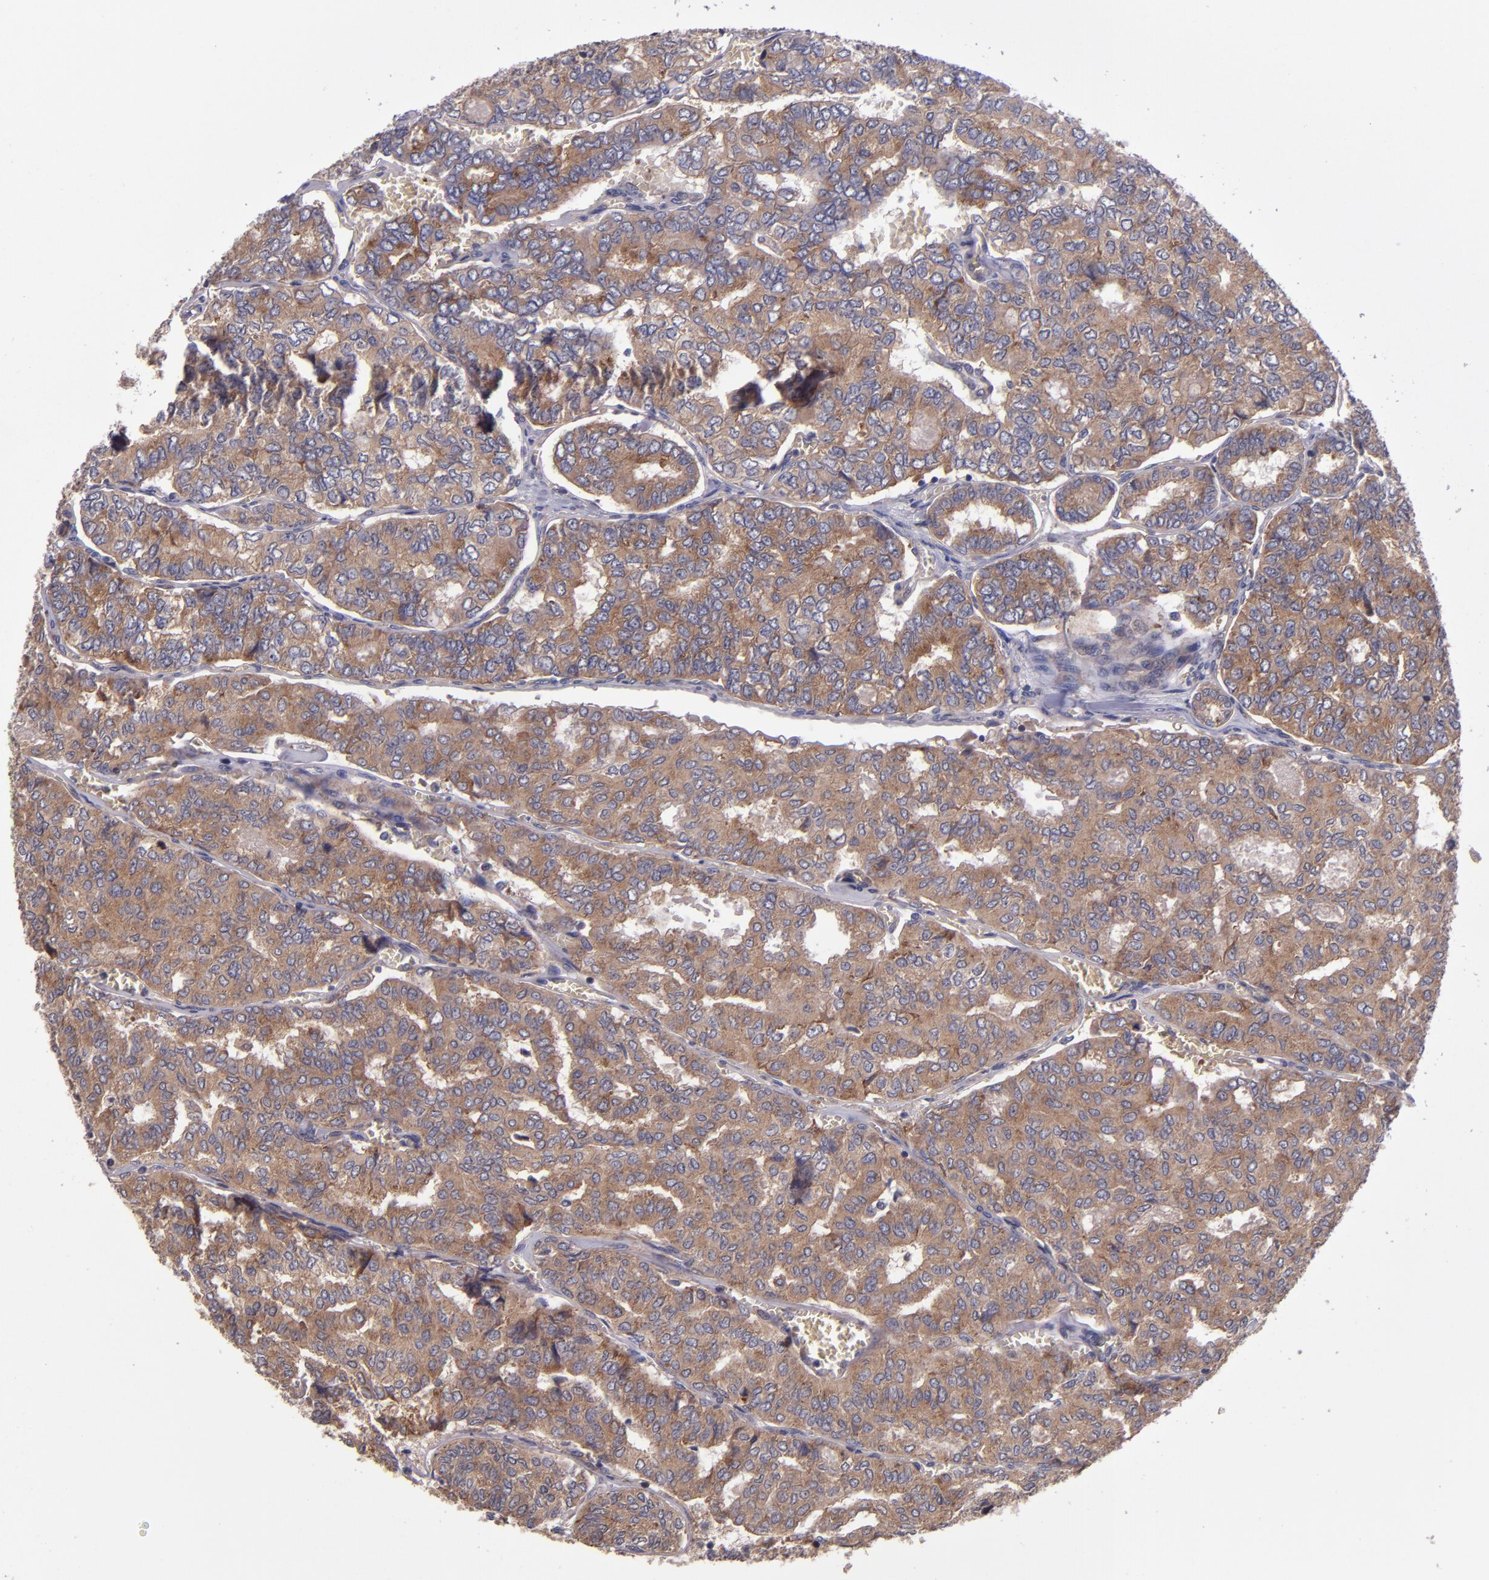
{"staining": {"intensity": "moderate", "quantity": ">75%", "location": "cytoplasmic/membranous"}, "tissue": "thyroid cancer", "cell_type": "Tumor cells", "image_type": "cancer", "snomed": [{"axis": "morphology", "description": "Papillary adenocarcinoma, NOS"}, {"axis": "topography", "description": "Thyroid gland"}], "caption": "IHC micrograph of human thyroid cancer (papillary adenocarcinoma) stained for a protein (brown), which displays medium levels of moderate cytoplasmic/membranous staining in about >75% of tumor cells.", "gene": "EIF4ENIF1", "patient": {"sex": "female", "age": 35}}